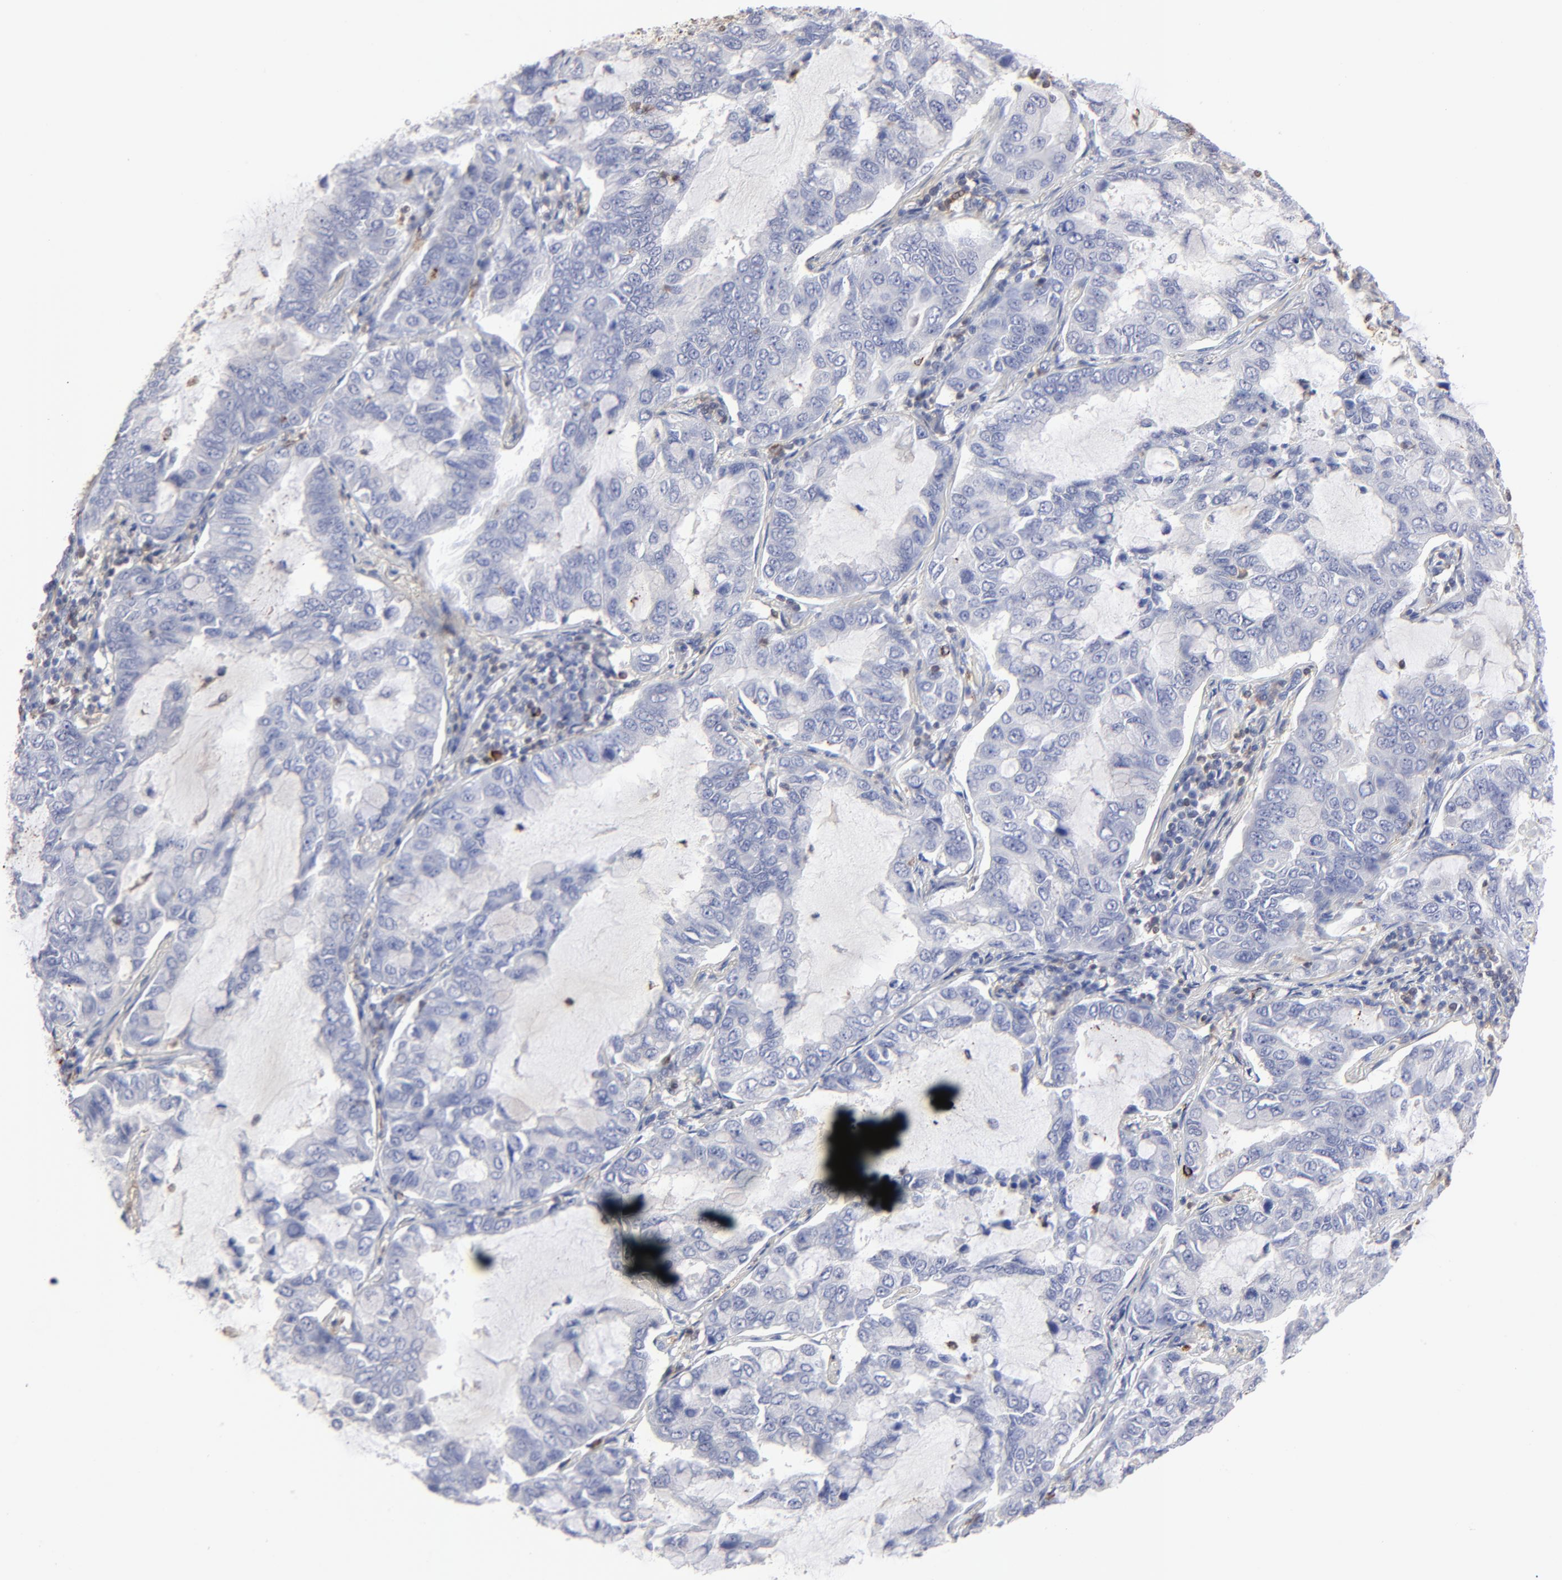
{"staining": {"intensity": "negative", "quantity": "none", "location": "none"}, "tissue": "lung cancer", "cell_type": "Tumor cells", "image_type": "cancer", "snomed": [{"axis": "morphology", "description": "Adenocarcinoma, NOS"}, {"axis": "topography", "description": "Lung"}], "caption": "Adenocarcinoma (lung) was stained to show a protein in brown. There is no significant expression in tumor cells.", "gene": "TBXT", "patient": {"sex": "male", "age": 64}}